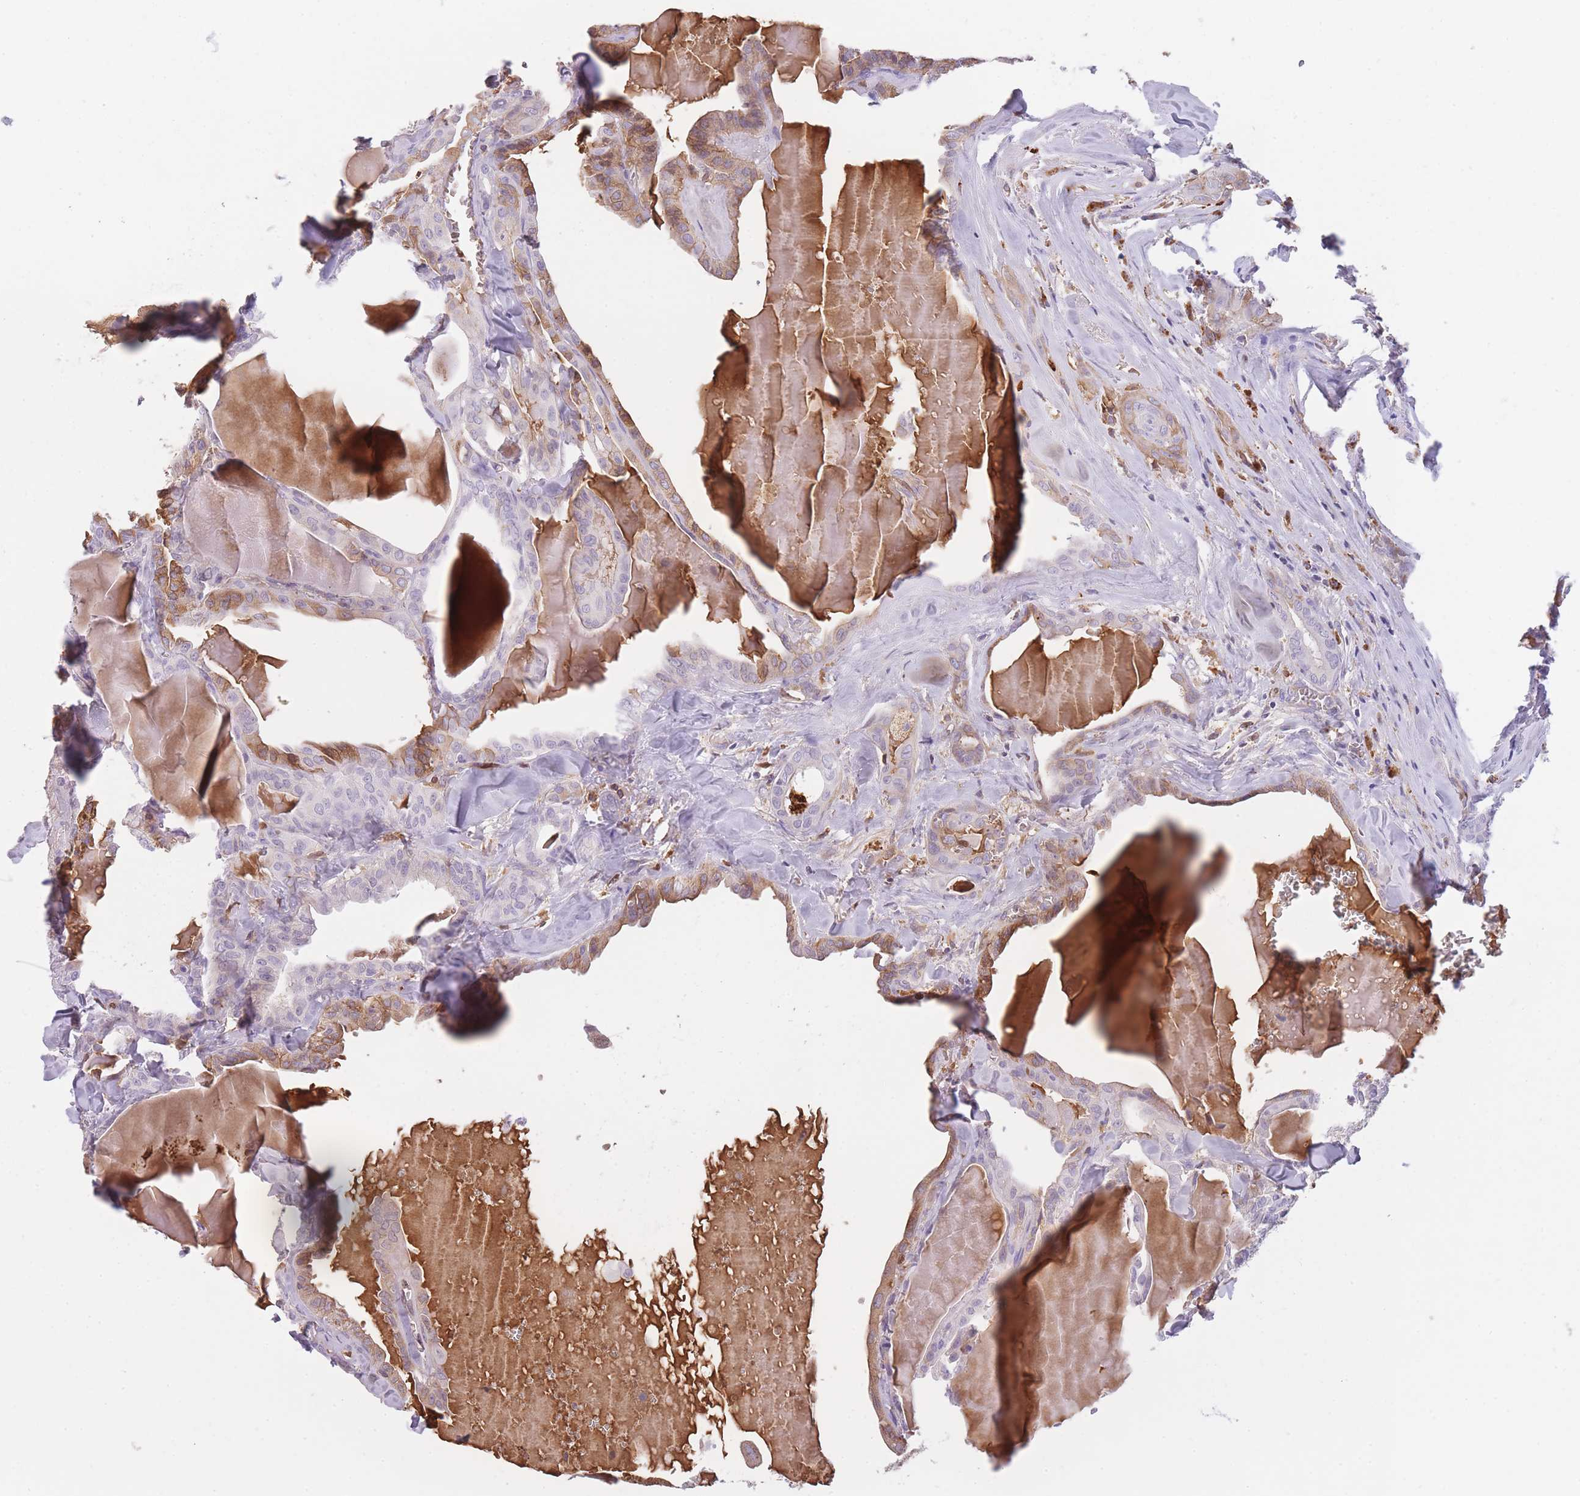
{"staining": {"intensity": "negative", "quantity": "none", "location": "none"}, "tissue": "thyroid cancer", "cell_type": "Tumor cells", "image_type": "cancer", "snomed": [{"axis": "morphology", "description": "Papillary adenocarcinoma, NOS"}, {"axis": "topography", "description": "Thyroid gland"}], "caption": "IHC micrograph of human papillary adenocarcinoma (thyroid) stained for a protein (brown), which demonstrates no positivity in tumor cells. The staining was performed using DAB (3,3'-diaminobenzidine) to visualize the protein expression in brown, while the nuclei were stained in blue with hematoxylin (Magnification: 20x).", "gene": "GNAT1", "patient": {"sex": "male", "age": 52}}